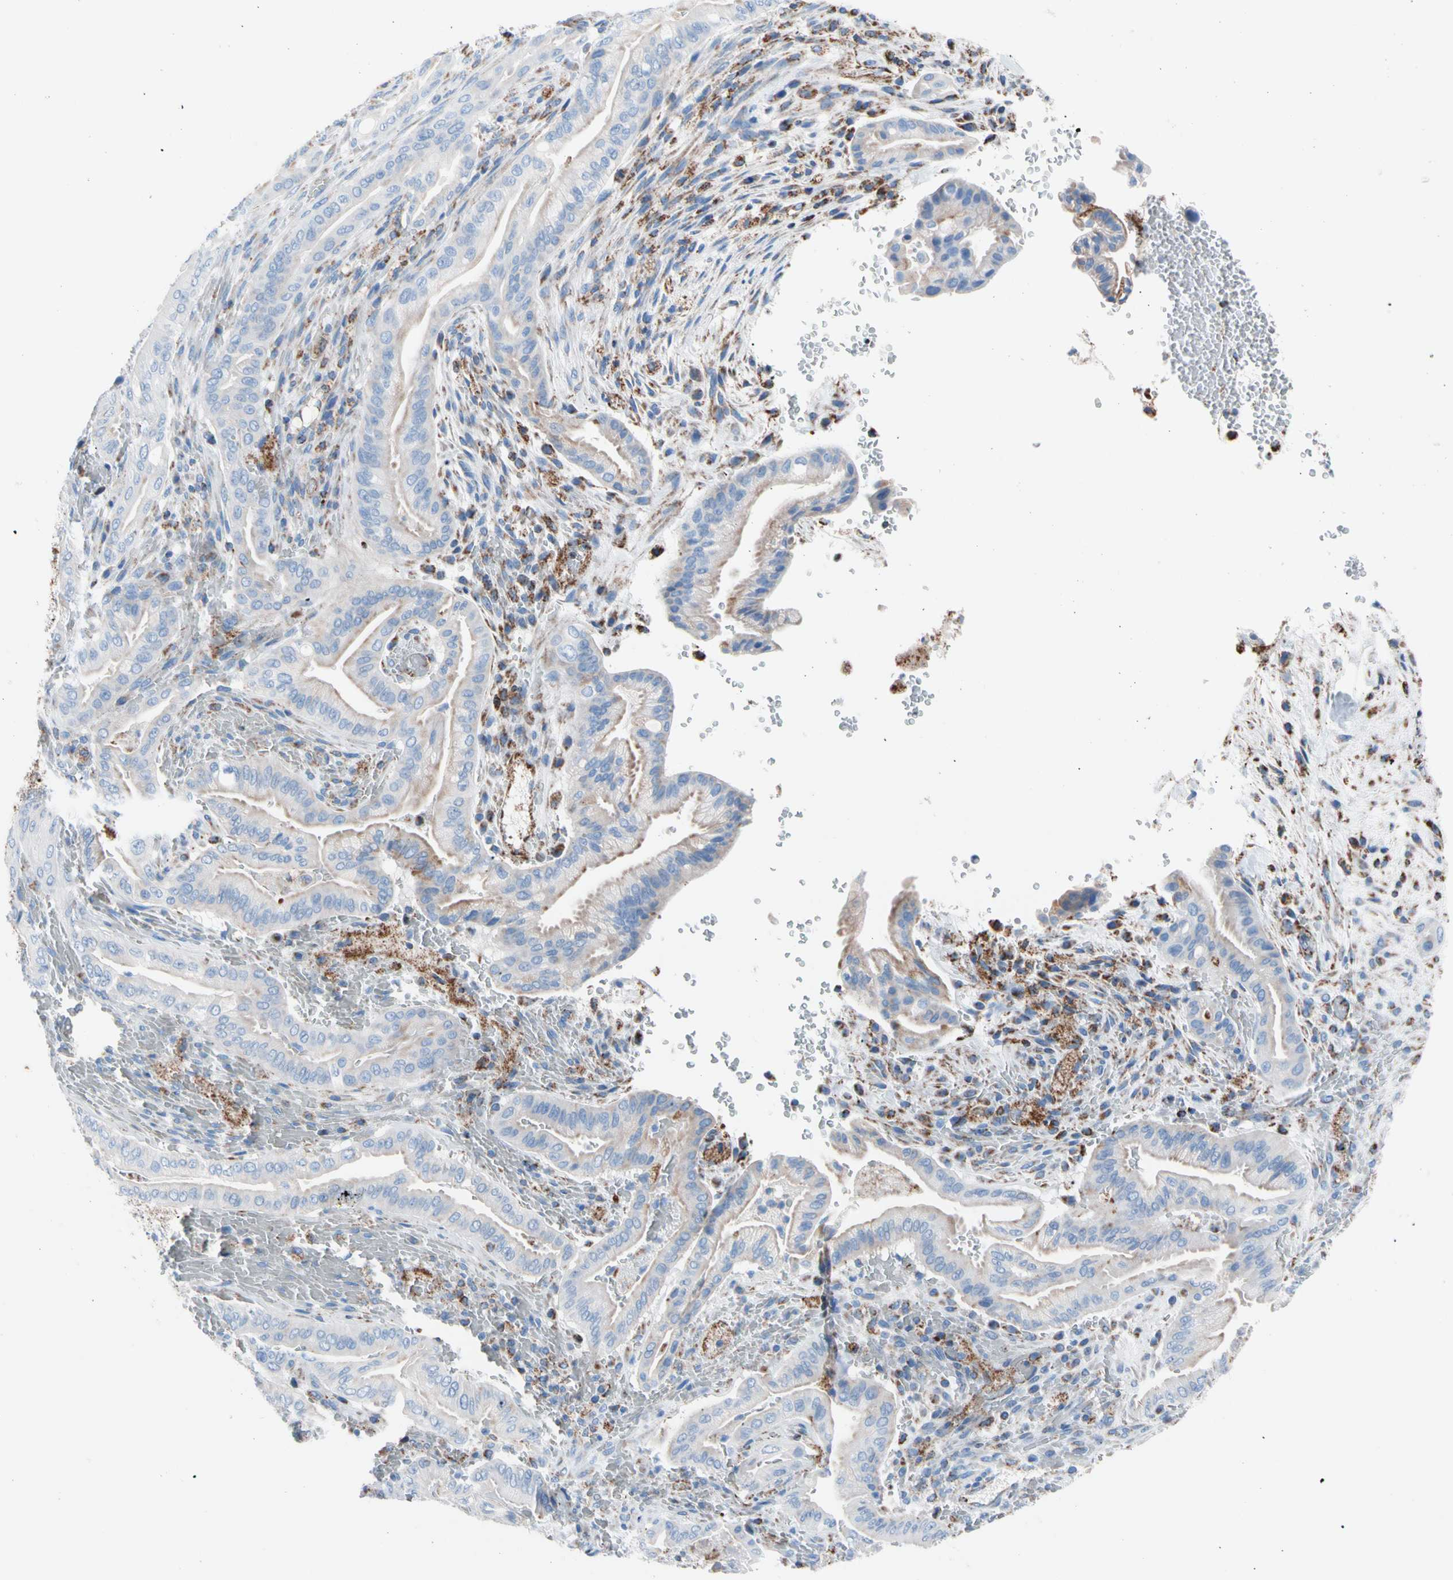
{"staining": {"intensity": "weak", "quantity": "<25%", "location": "cytoplasmic/membranous"}, "tissue": "liver cancer", "cell_type": "Tumor cells", "image_type": "cancer", "snomed": [{"axis": "morphology", "description": "Cholangiocarcinoma"}, {"axis": "topography", "description": "Liver"}], "caption": "Cholangiocarcinoma (liver) was stained to show a protein in brown. There is no significant positivity in tumor cells.", "gene": "HK1", "patient": {"sex": "female", "age": 68}}